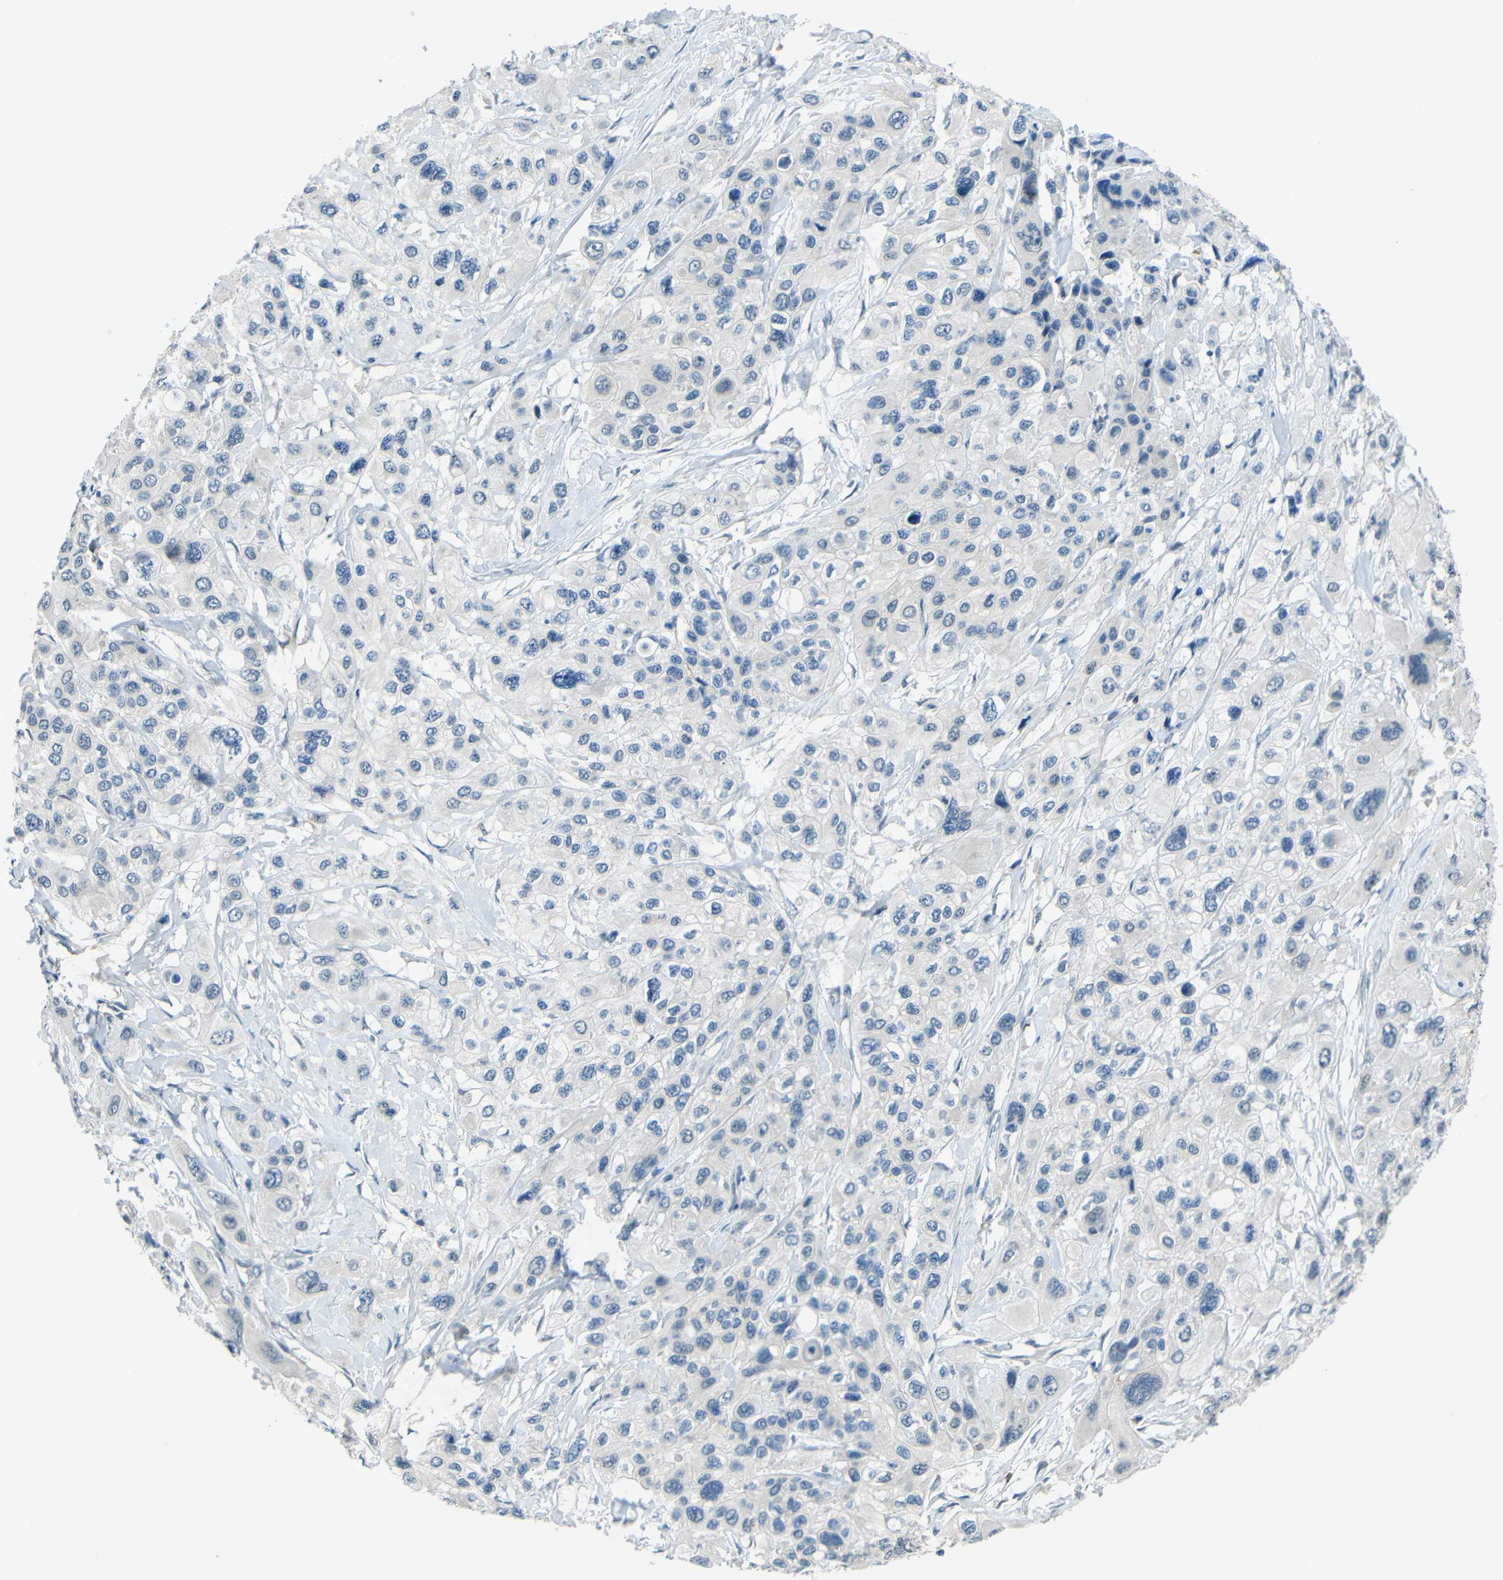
{"staining": {"intensity": "negative", "quantity": "none", "location": "none"}, "tissue": "pancreatic cancer", "cell_type": "Tumor cells", "image_type": "cancer", "snomed": [{"axis": "morphology", "description": "Adenocarcinoma, NOS"}, {"axis": "topography", "description": "Pancreas"}], "caption": "This is an immunohistochemistry (IHC) micrograph of adenocarcinoma (pancreatic). There is no positivity in tumor cells.", "gene": "ANKRD22", "patient": {"sex": "male", "age": 73}}